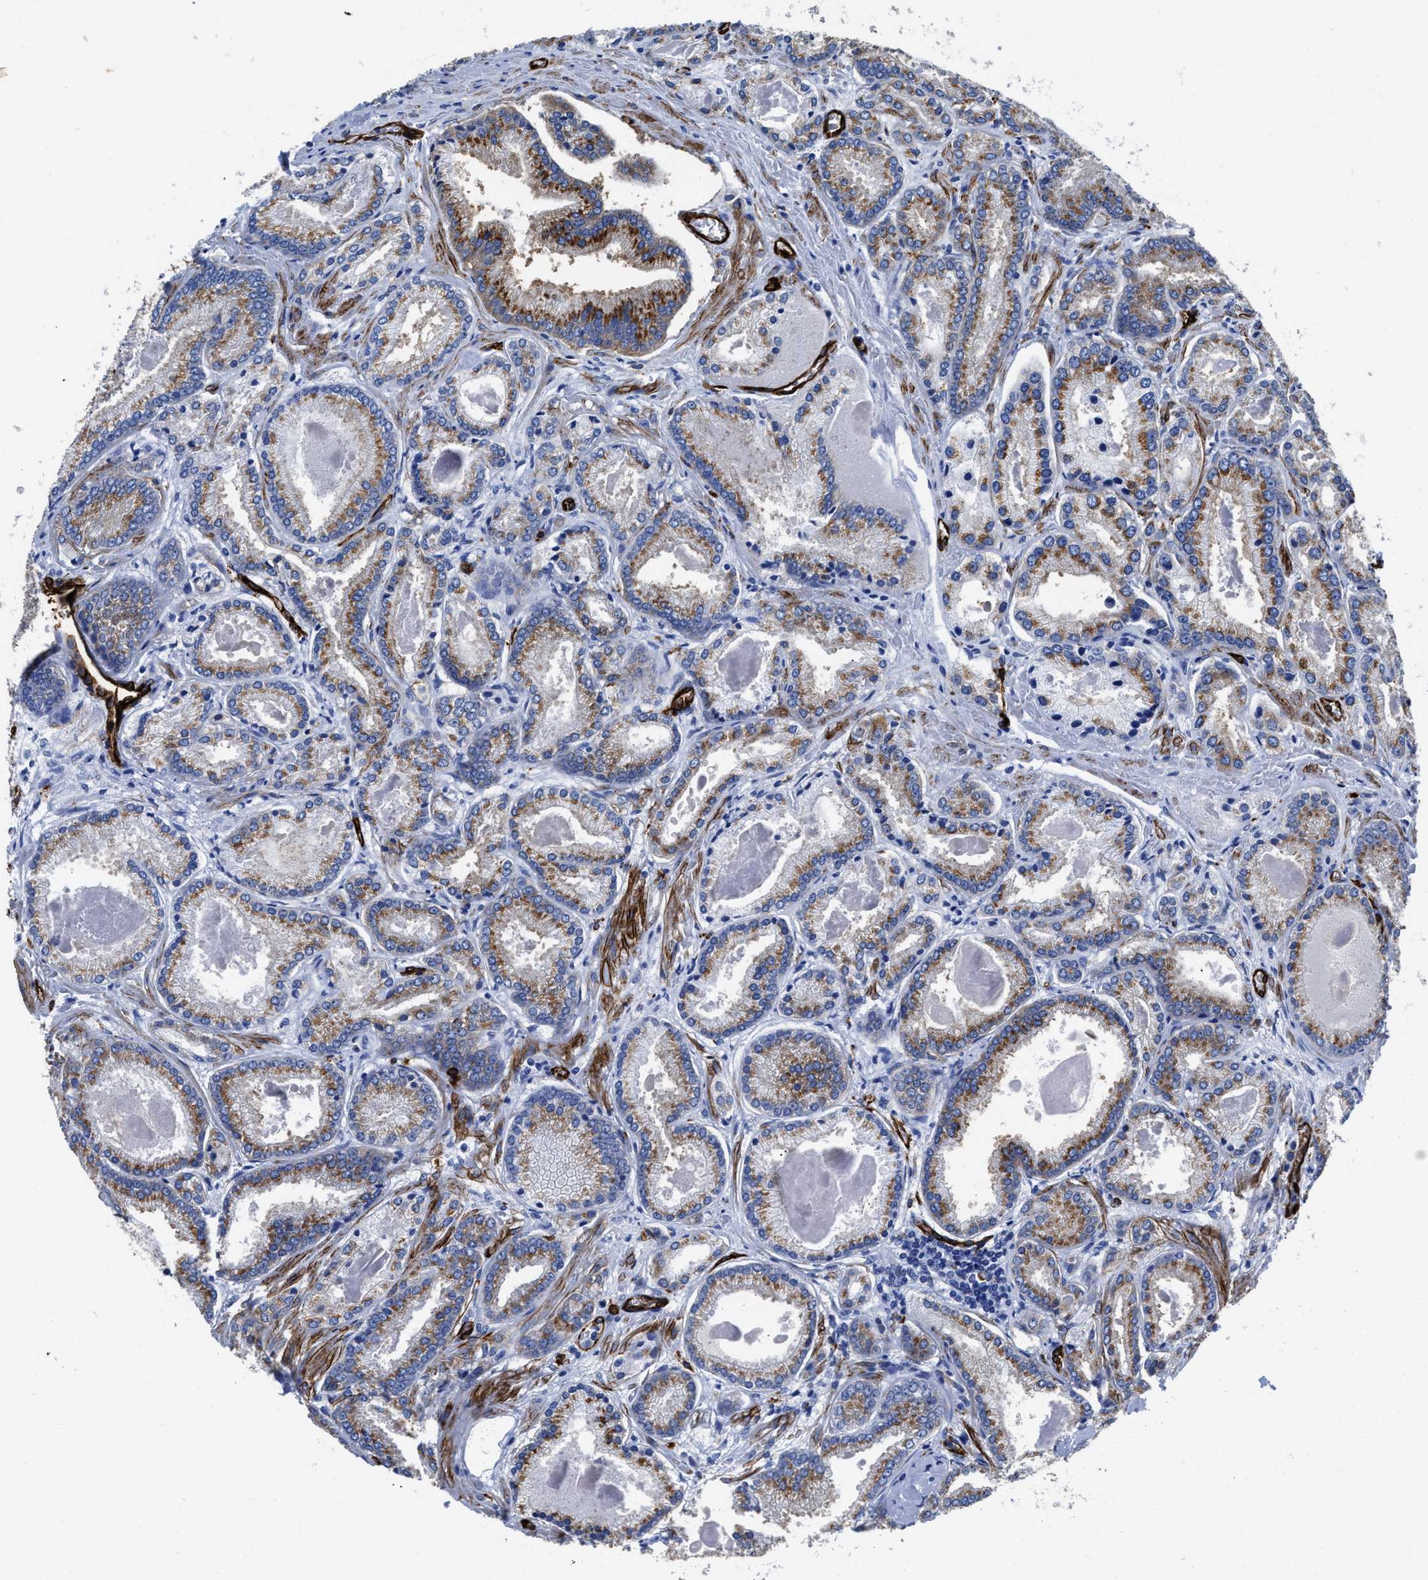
{"staining": {"intensity": "moderate", "quantity": ">75%", "location": "cytoplasmic/membranous"}, "tissue": "prostate cancer", "cell_type": "Tumor cells", "image_type": "cancer", "snomed": [{"axis": "morphology", "description": "Adenocarcinoma, Low grade"}, {"axis": "topography", "description": "Prostate"}], "caption": "Tumor cells exhibit medium levels of moderate cytoplasmic/membranous expression in about >75% of cells in prostate cancer. Ihc stains the protein in brown and the nuclei are stained blue.", "gene": "TVP23B", "patient": {"sex": "male", "age": 59}}